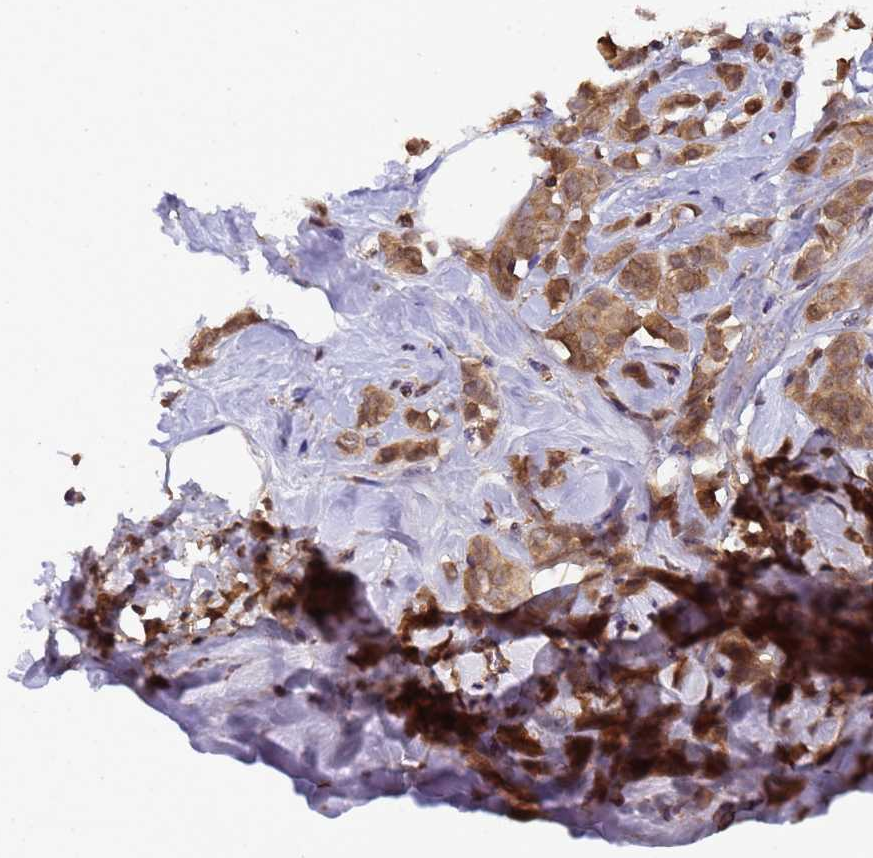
{"staining": {"intensity": "moderate", "quantity": ">75%", "location": "cytoplasmic/membranous"}, "tissue": "breast cancer", "cell_type": "Tumor cells", "image_type": "cancer", "snomed": [{"axis": "morphology", "description": "Lobular carcinoma"}, {"axis": "topography", "description": "Breast"}], "caption": "Immunohistochemical staining of lobular carcinoma (breast) demonstrates medium levels of moderate cytoplasmic/membranous expression in about >75% of tumor cells. Using DAB (3,3'-diaminobenzidine) (brown) and hematoxylin (blue) stains, captured at high magnification using brightfield microscopy.", "gene": "GSTCD", "patient": {"sex": "female", "age": 47}}